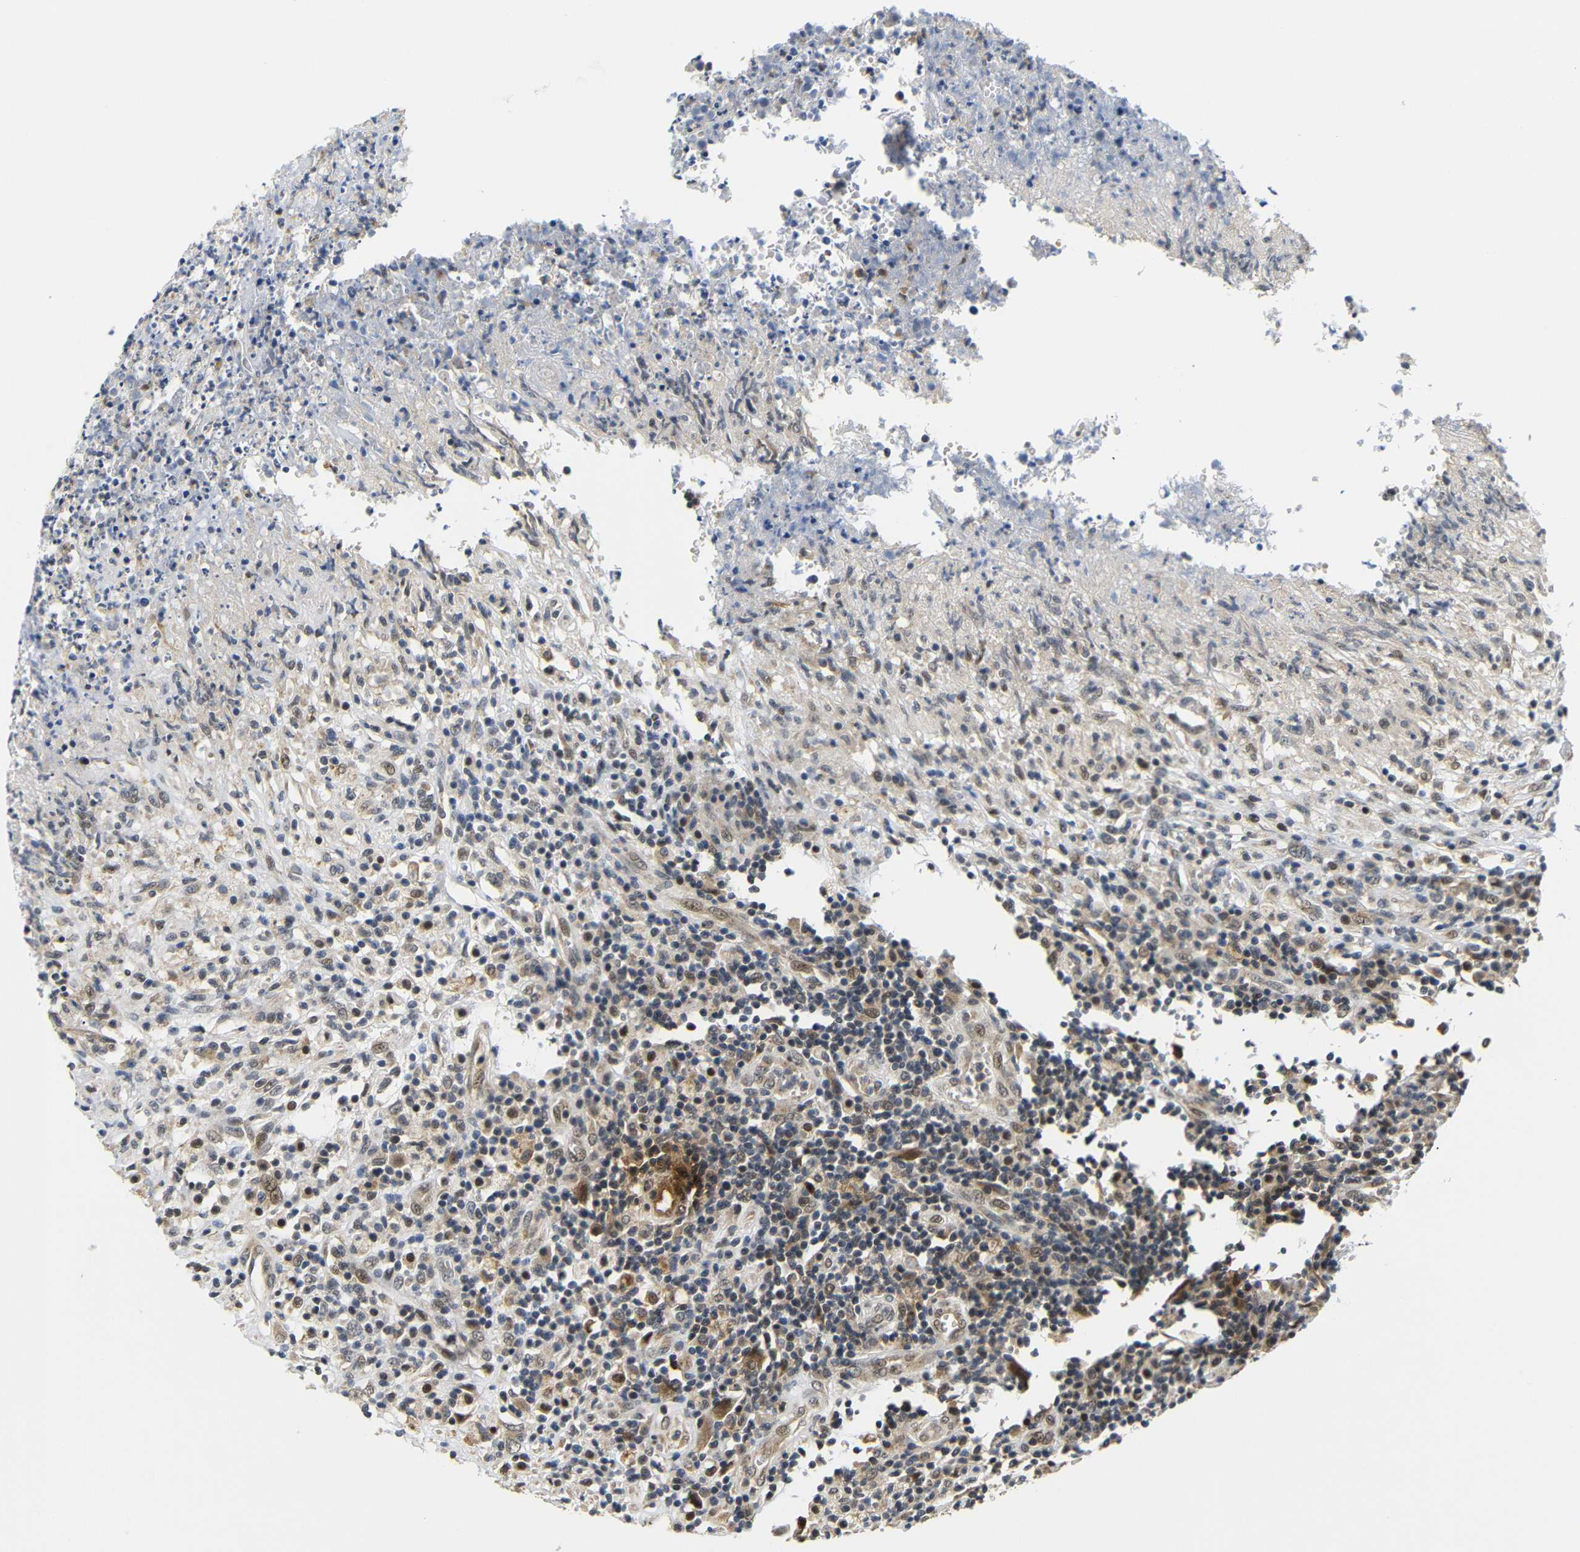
{"staining": {"intensity": "moderate", "quantity": ">75%", "location": "cytoplasmic/membranous,nuclear"}, "tissue": "lymphoma", "cell_type": "Tumor cells", "image_type": "cancer", "snomed": [{"axis": "morphology", "description": "Malignant lymphoma, non-Hodgkin's type, High grade"}, {"axis": "topography", "description": "Lymph node"}], "caption": "Human high-grade malignant lymphoma, non-Hodgkin's type stained for a protein (brown) displays moderate cytoplasmic/membranous and nuclear positive positivity in about >75% of tumor cells.", "gene": "GJA5", "patient": {"sex": "female", "age": 84}}